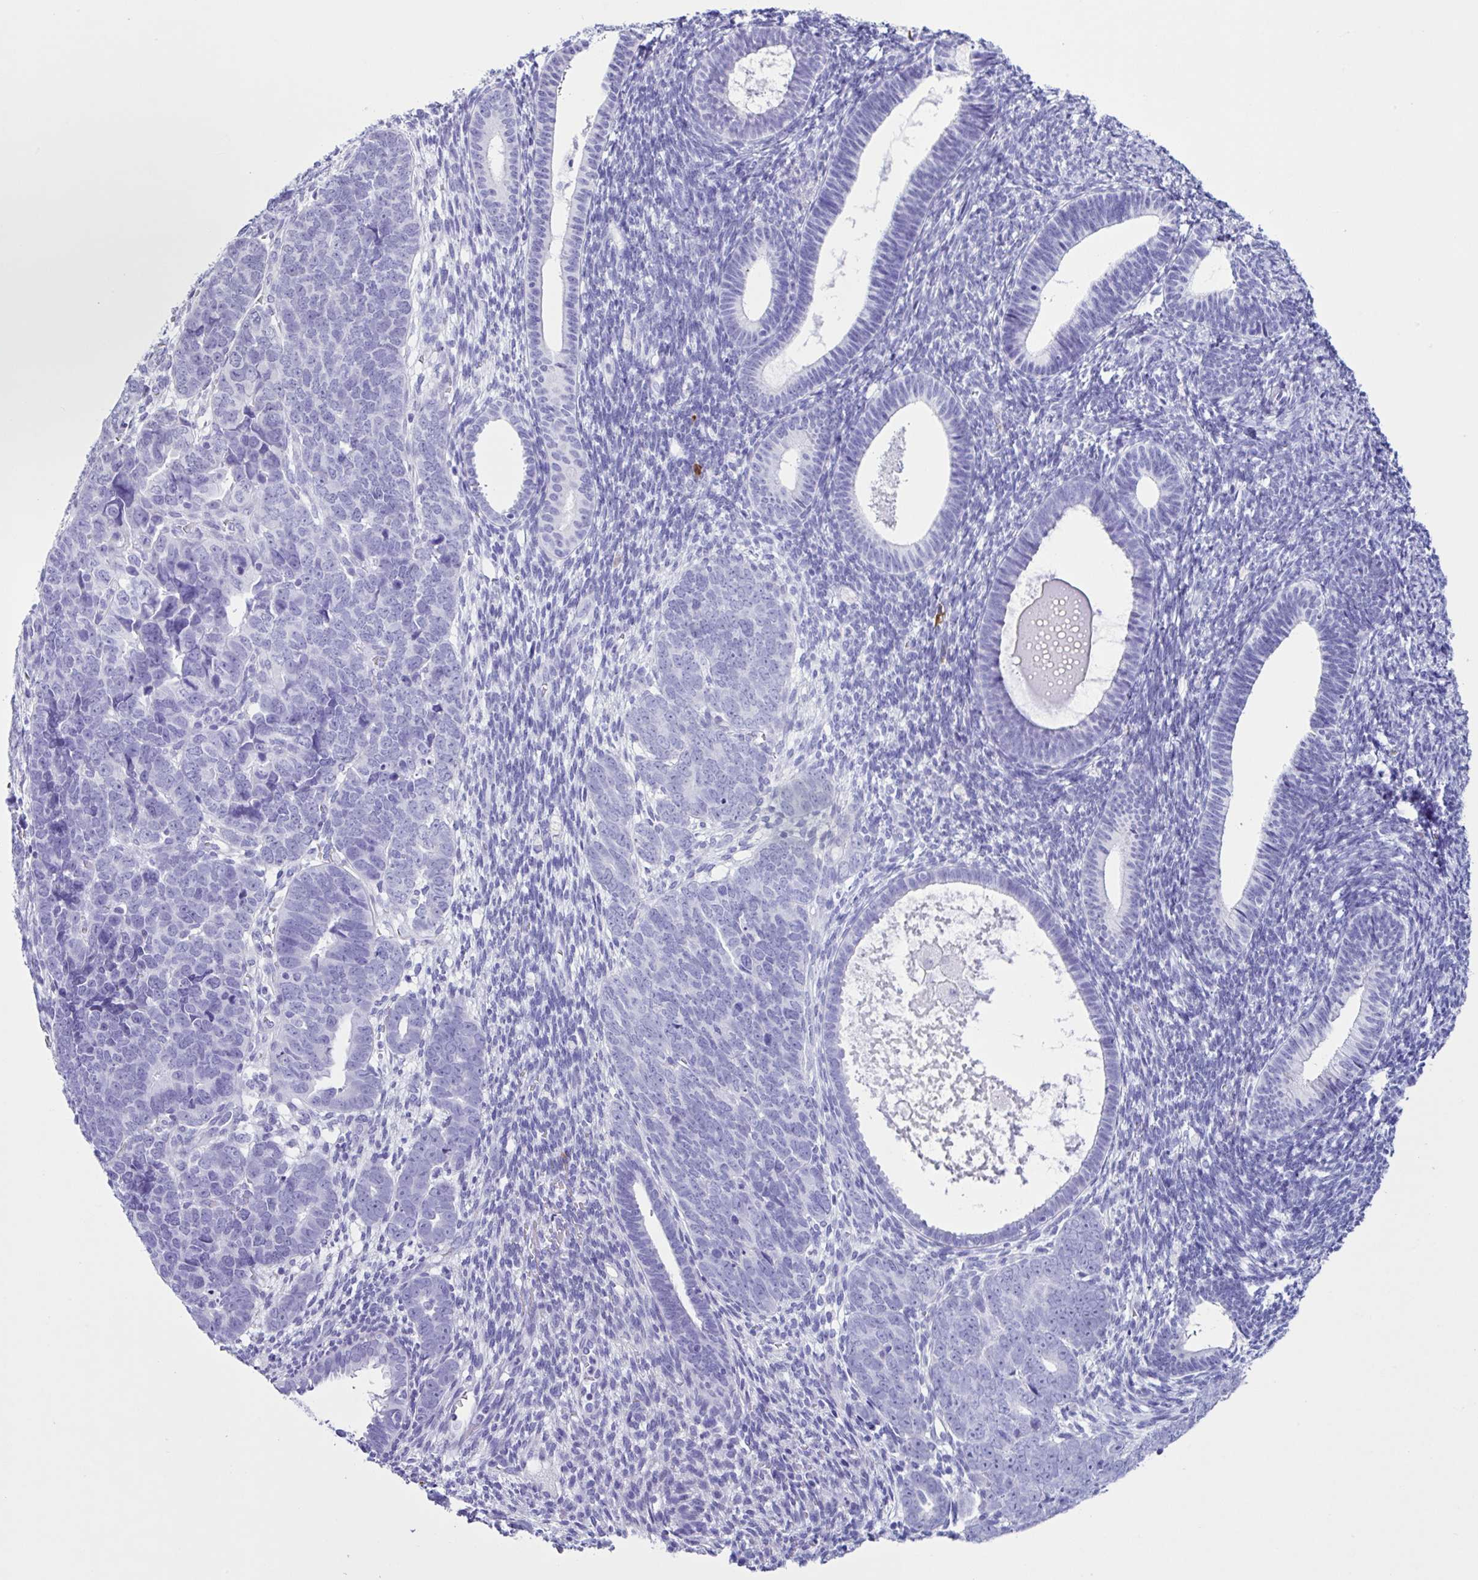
{"staining": {"intensity": "negative", "quantity": "none", "location": "none"}, "tissue": "endometrial cancer", "cell_type": "Tumor cells", "image_type": "cancer", "snomed": [{"axis": "morphology", "description": "Adenocarcinoma, NOS"}, {"axis": "topography", "description": "Endometrium"}], "caption": "Micrograph shows no protein staining in tumor cells of adenocarcinoma (endometrial) tissue. (Immunohistochemistry, brightfield microscopy, high magnification).", "gene": "PIGF", "patient": {"sex": "female", "age": 82}}